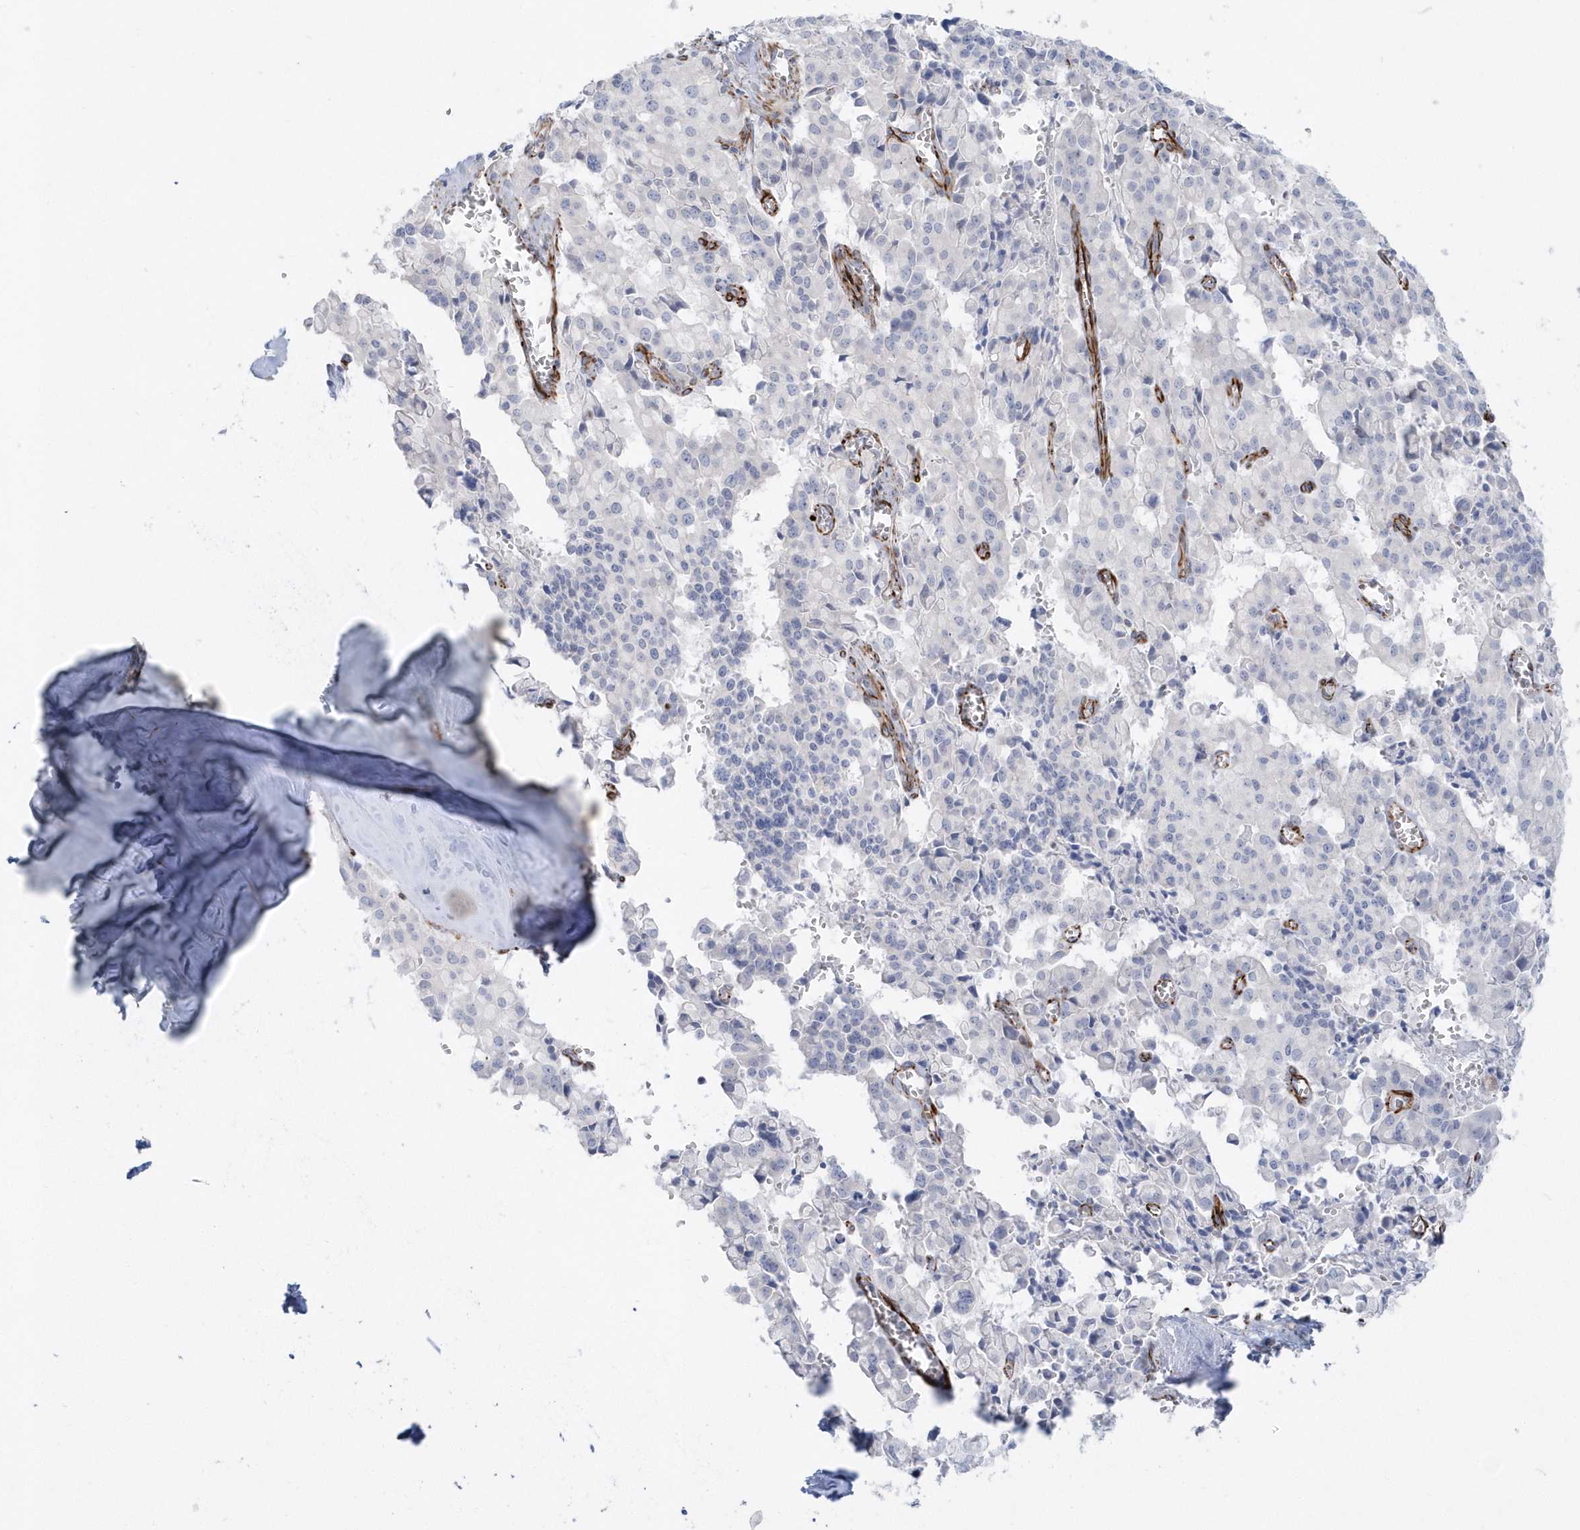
{"staining": {"intensity": "negative", "quantity": "none", "location": "none"}, "tissue": "pancreatic cancer", "cell_type": "Tumor cells", "image_type": "cancer", "snomed": [{"axis": "morphology", "description": "Adenocarcinoma, NOS"}, {"axis": "topography", "description": "Pancreas"}], "caption": "Immunohistochemical staining of pancreatic cancer shows no significant staining in tumor cells.", "gene": "PPIL6", "patient": {"sex": "male", "age": 65}}